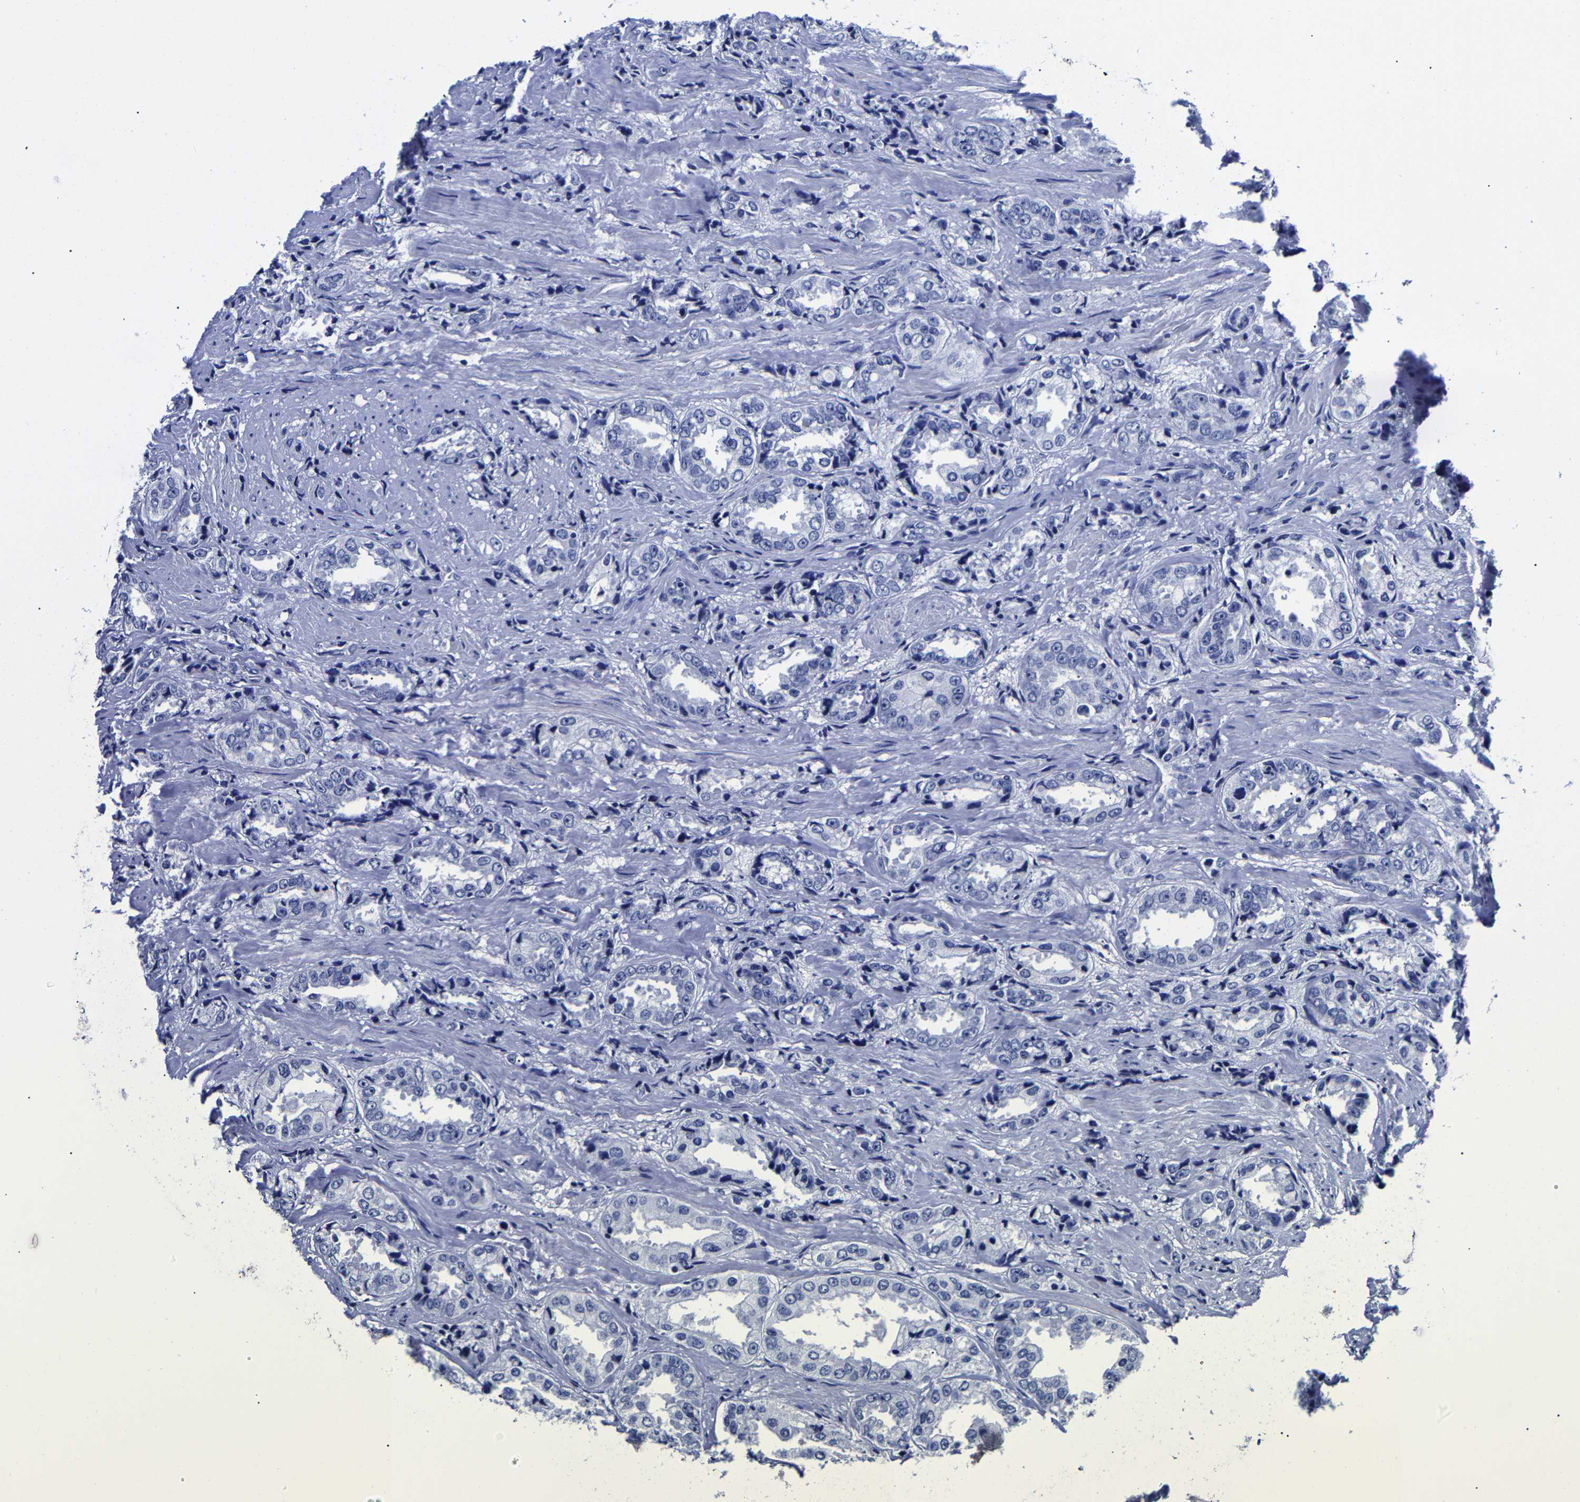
{"staining": {"intensity": "negative", "quantity": "none", "location": "none"}, "tissue": "prostate cancer", "cell_type": "Tumor cells", "image_type": "cancer", "snomed": [{"axis": "morphology", "description": "Adenocarcinoma, High grade"}, {"axis": "topography", "description": "Prostate"}], "caption": "Histopathology image shows no significant protein expression in tumor cells of prostate cancer (adenocarcinoma (high-grade)).", "gene": "CPA2", "patient": {"sex": "male", "age": 61}}